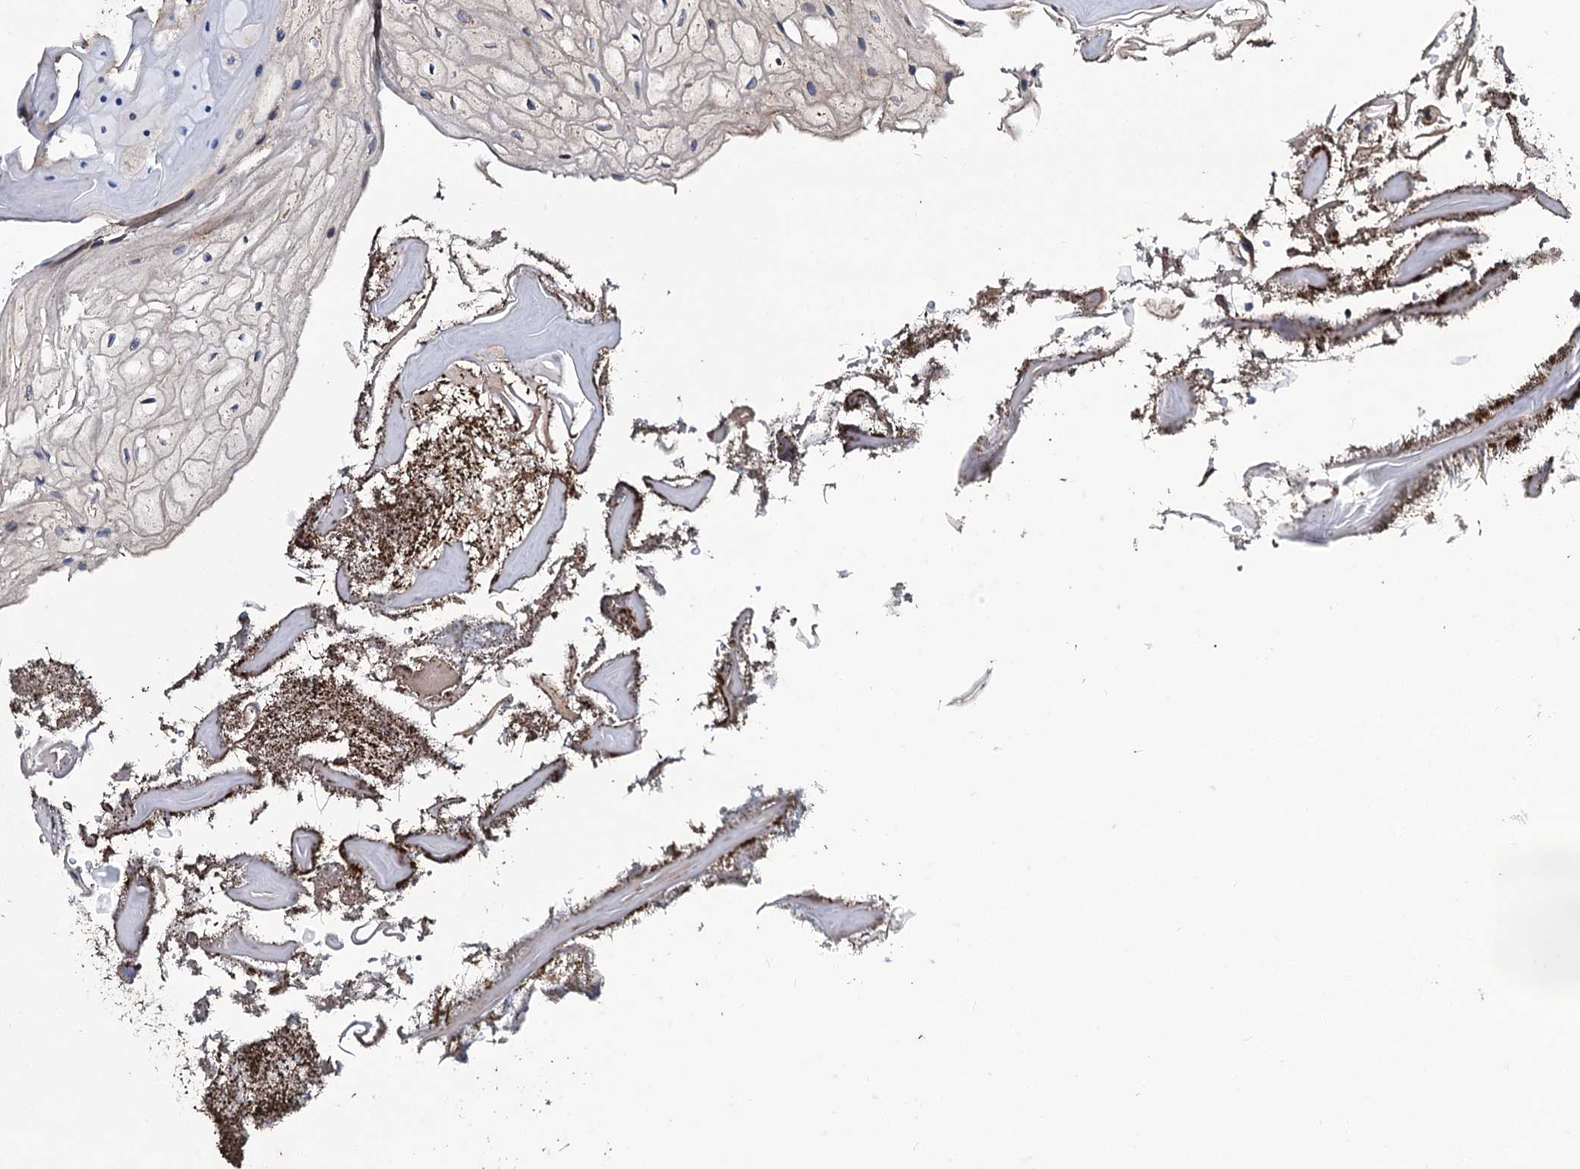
{"staining": {"intensity": "moderate", "quantity": "25%-75%", "location": "cytoplasmic/membranous"}, "tissue": "oral mucosa", "cell_type": "Squamous epithelial cells", "image_type": "normal", "snomed": [{"axis": "morphology", "description": "Normal tissue, NOS"}, {"axis": "topography", "description": "Oral tissue"}], "caption": "An immunohistochemistry histopathology image of normal tissue is shown. Protein staining in brown shows moderate cytoplasmic/membranous positivity in oral mucosa within squamous epithelial cells. The staining was performed using DAB, with brown indicating positive protein expression. Nuclei are stained blue with hematoxylin.", "gene": "USPL1", "patient": {"sex": "female", "age": 80}}